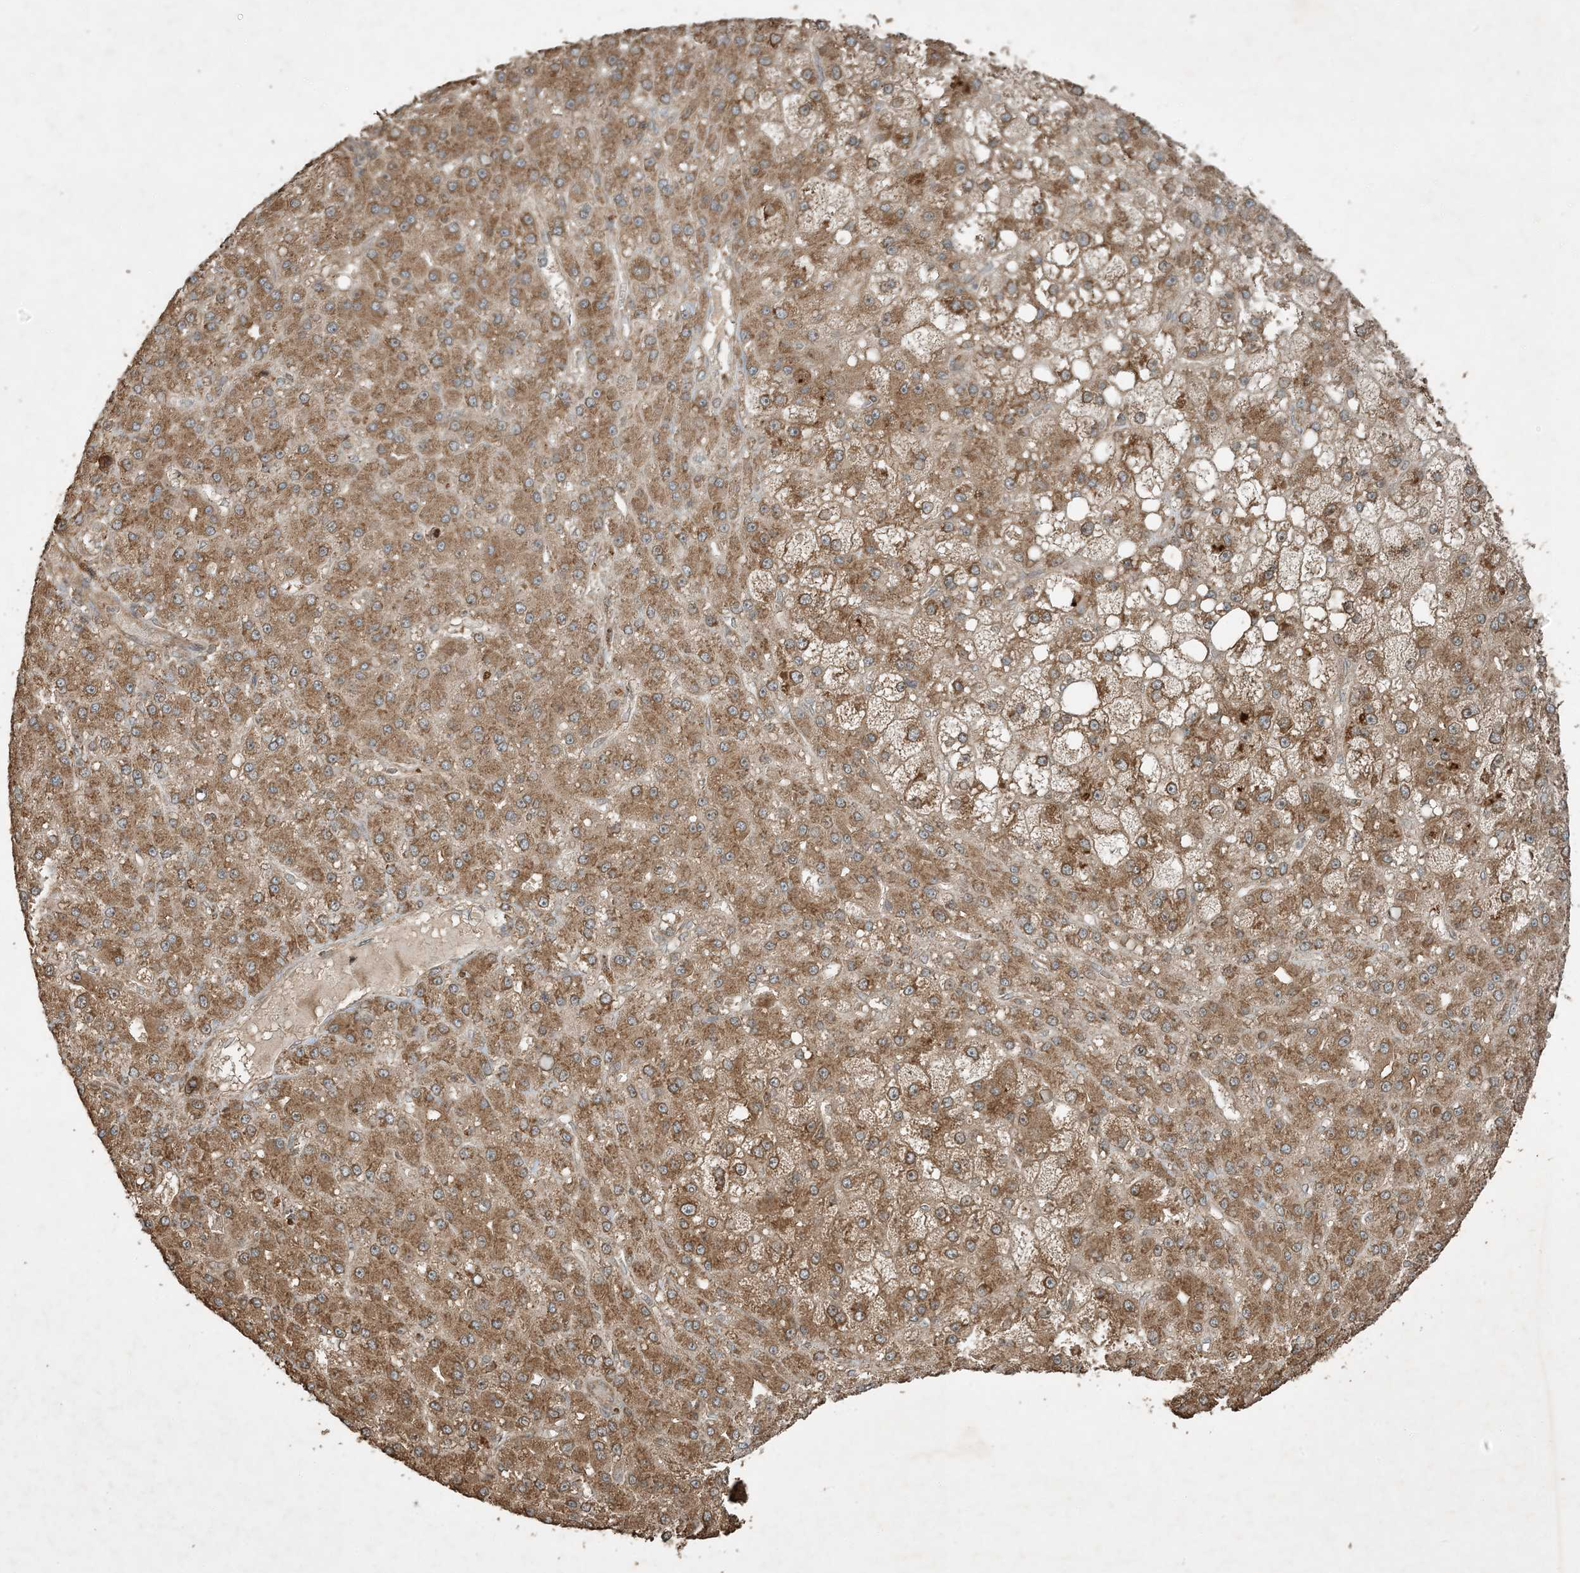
{"staining": {"intensity": "moderate", "quantity": ">75%", "location": "cytoplasmic/membranous"}, "tissue": "liver cancer", "cell_type": "Tumor cells", "image_type": "cancer", "snomed": [{"axis": "morphology", "description": "Carcinoma, Hepatocellular, NOS"}, {"axis": "topography", "description": "Liver"}], "caption": "Hepatocellular carcinoma (liver) stained for a protein shows moderate cytoplasmic/membranous positivity in tumor cells.", "gene": "COMMD8", "patient": {"sex": "male", "age": 67}}